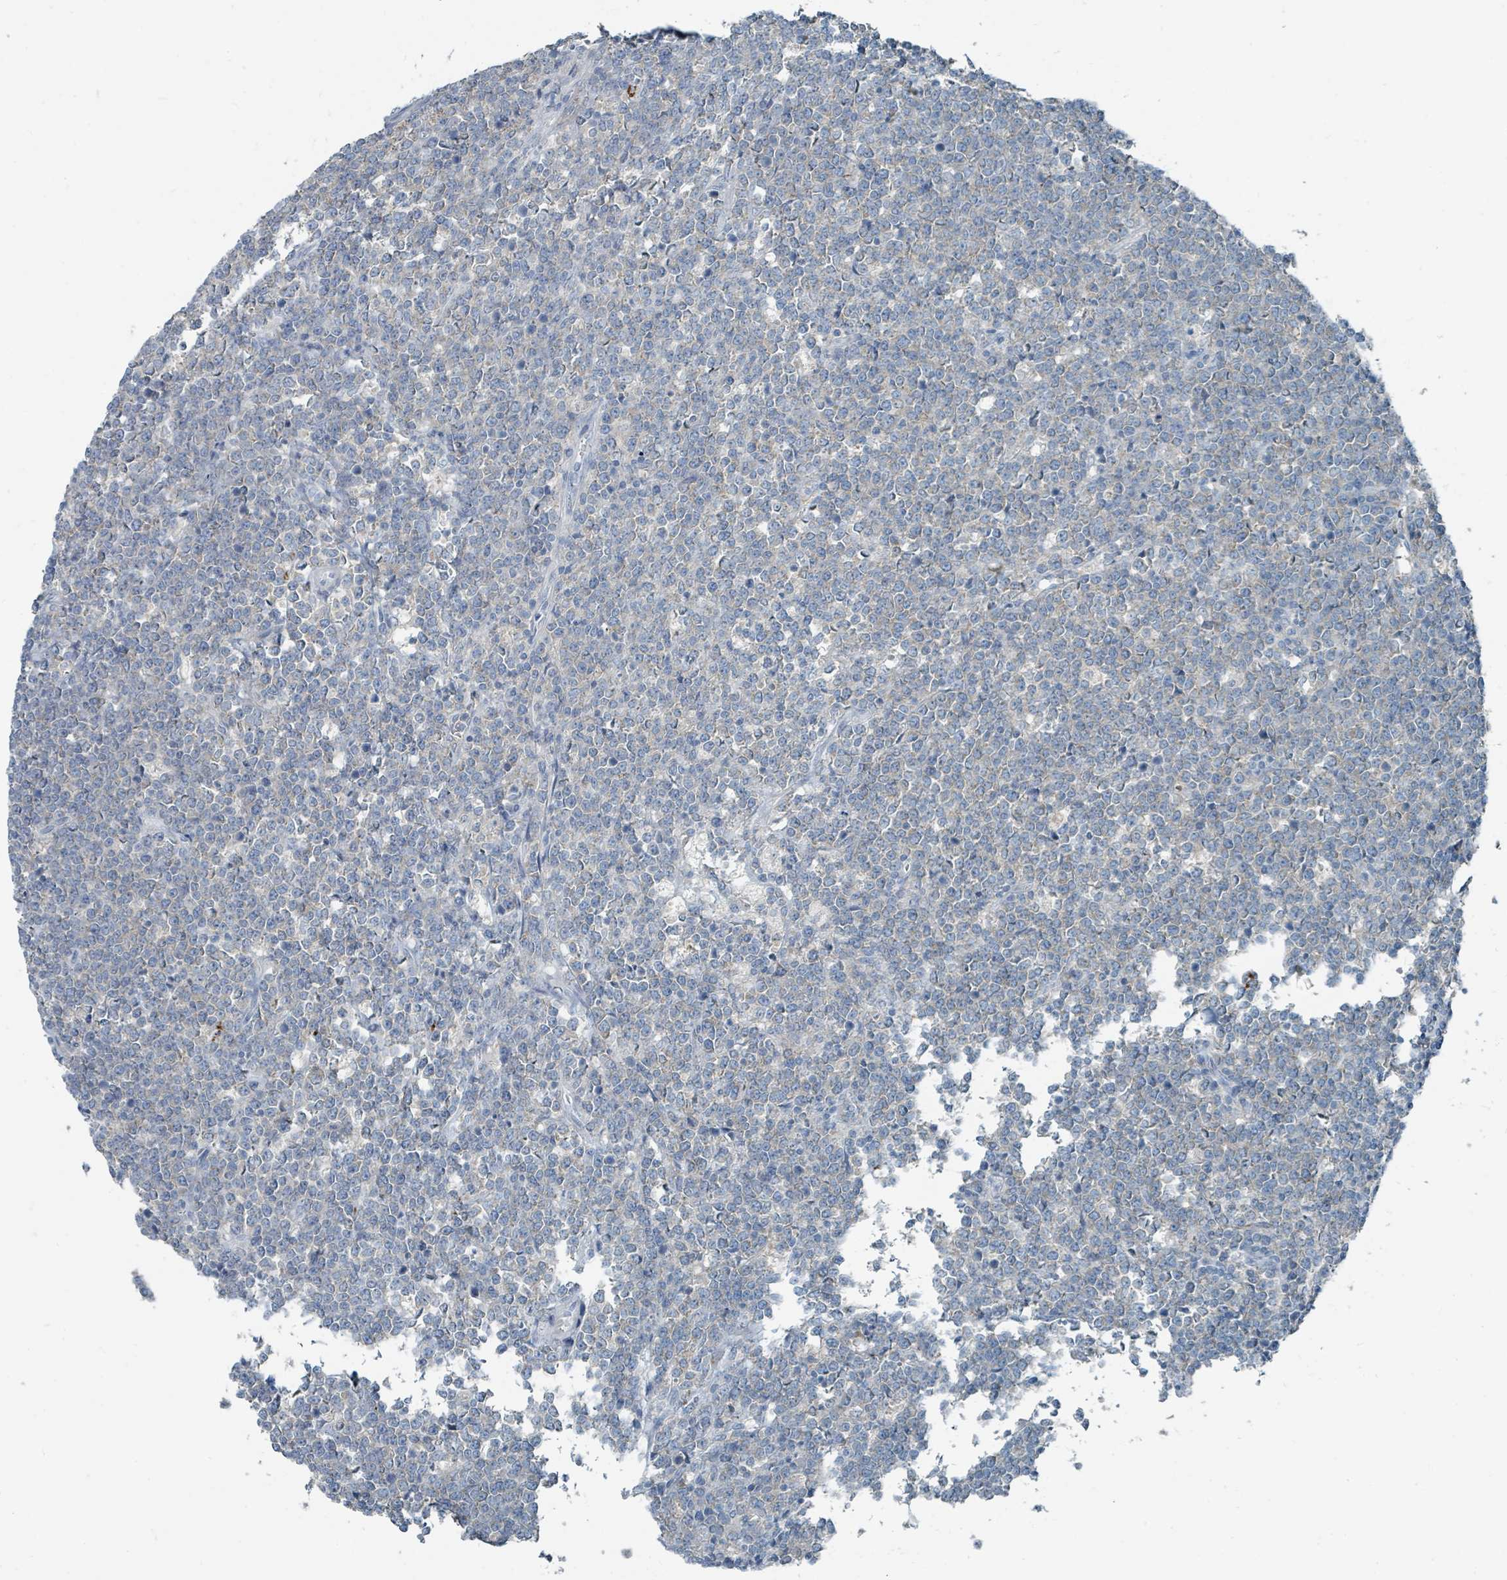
{"staining": {"intensity": "negative", "quantity": "none", "location": "none"}, "tissue": "lymphoma", "cell_type": "Tumor cells", "image_type": "cancer", "snomed": [{"axis": "morphology", "description": "Malignant lymphoma, non-Hodgkin's type, High grade"}, {"axis": "topography", "description": "Small intestine"}], "caption": "Human malignant lymphoma, non-Hodgkin's type (high-grade) stained for a protein using IHC shows no positivity in tumor cells.", "gene": "RASA4", "patient": {"sex": "male", "age": 8}}